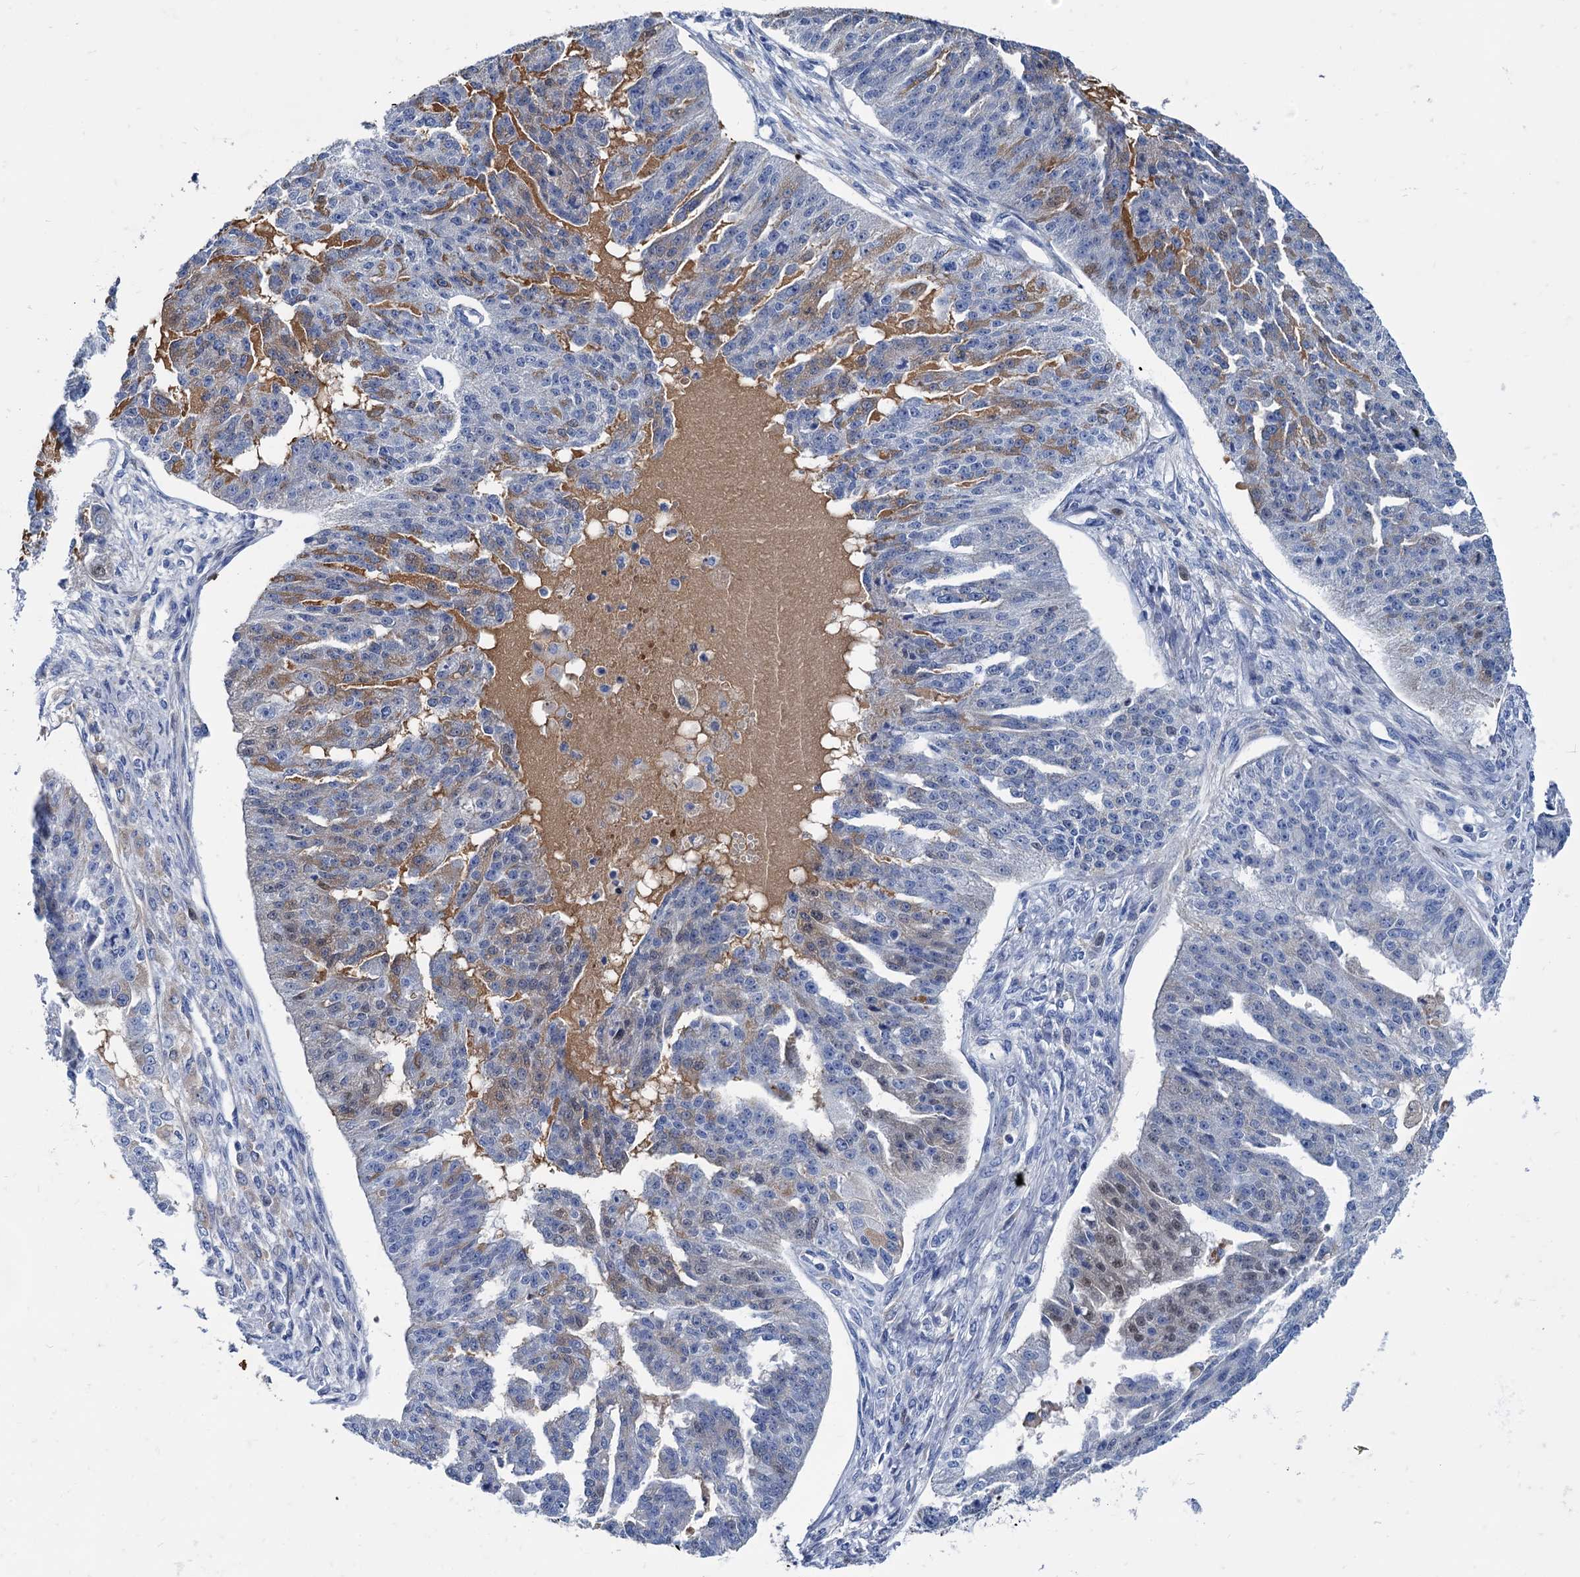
{"staining": {"intensity": "negative", "quantity": "none", "location": "none"}, "tissue": "ovarian cancer", "cell_type": "Tumor cells", "image_type": "cancer", "snomed": [{"axis": "morphology", "description": "Cystadenocarcinoma, serous, NOS"}, {"axis": "topography", "description": "Ovary"}], "caption": "Ovarian cancer was stained to show a protein in brown. There is no significant expression in tumor cells.", "gene": "TMEM72", "patient": {"sex": "female", "age": 79}}